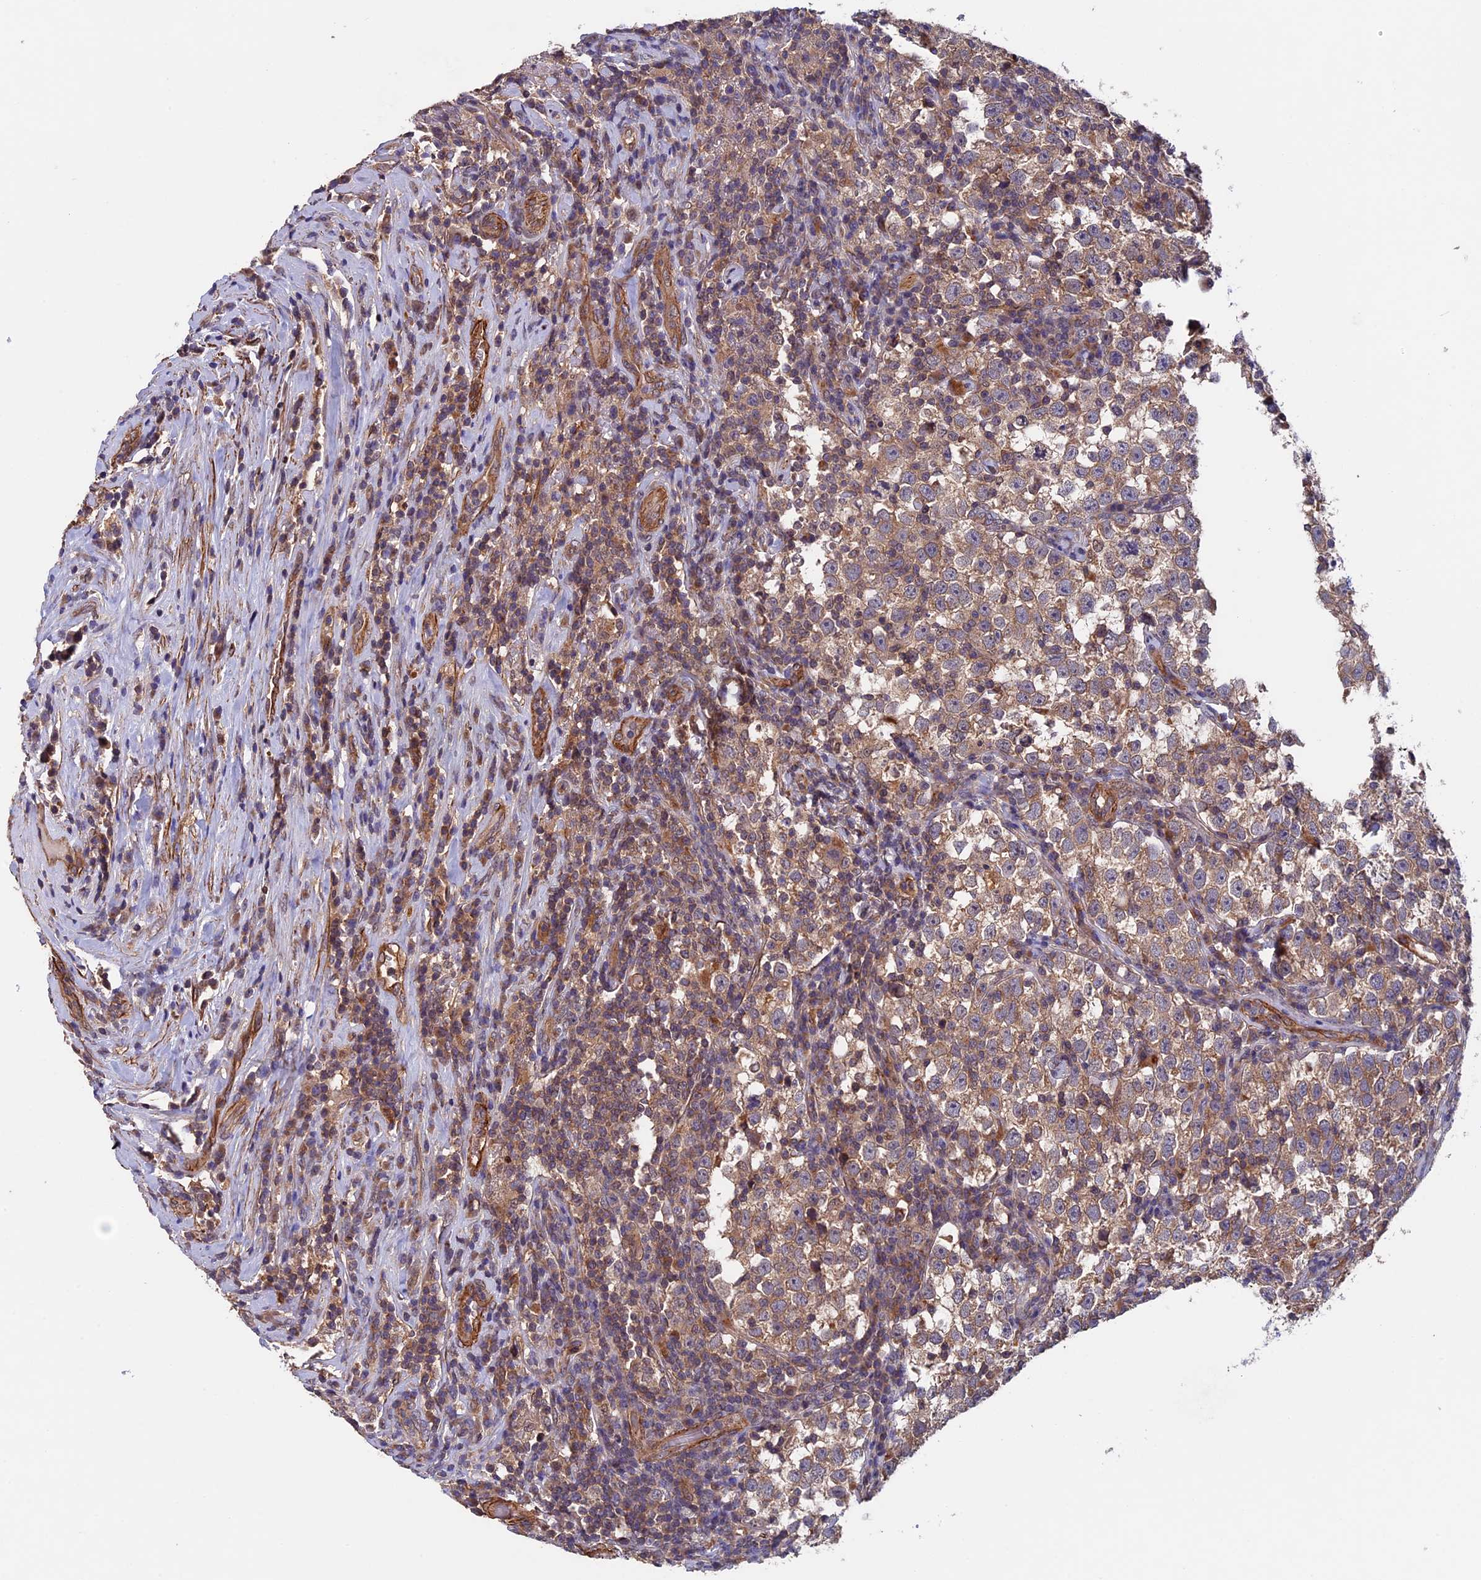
{"staining": {"intensity": "moderate", "quantity": ">75%", "location": "cytoplasmic/membranous"}, "tissue": "testis cancer", "cell_type": "Tumor cells", "image_type": "cancer", "snomed": [{"axis": "morphology", "description": "Normal tissue, NOS"}, {"axis": "morphology", "description": "Seminoma, NOS"}, {"axis": "topography", "description": "Testis"}], "caption": "An immunohistochemistry (IHC) image of tumor tissue is shown. Protein staining in brown shows moderate cytoplasmic/membranous positivity in testis seminoma within tumor cells. Immunohistochemistry stains the protein in brown and the nuclei are stained blue.", "gene": "SLC9A5", "patient": {"sex": "male", "age": 43}}